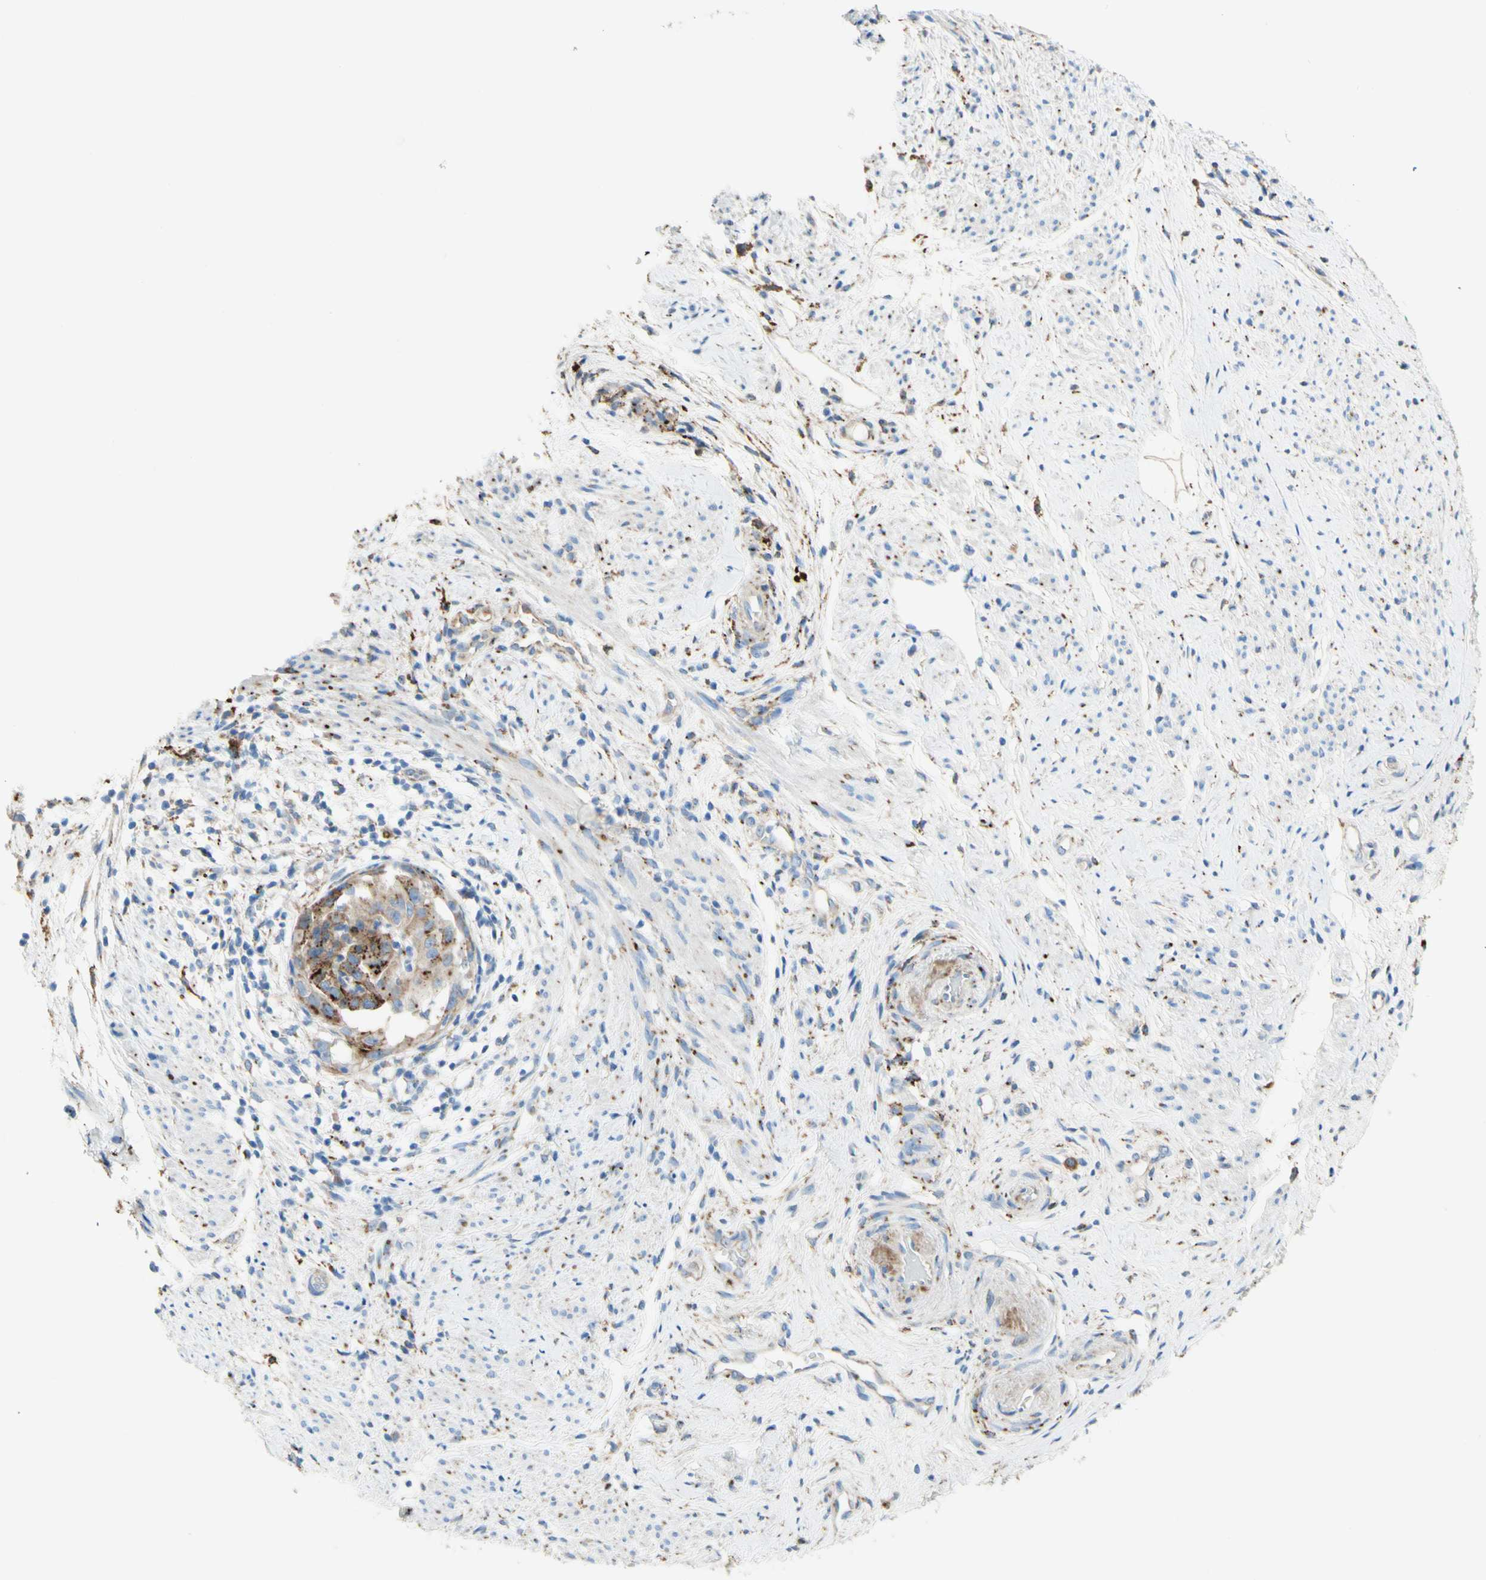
{"staining": {"intensity": "moderate", "quantity": ">75%", "location": "cytoplasmic/membranous"}, "tissue": "endometrial cancer", "cell_type": "Tumor cells", "image_type": "cancer", "snomed": [{"axis": "morphology", "description": "Adenocarcinoma, NOS"}, {"axis": "topography", "description": "Endometrium"}], "caption": "Immunohistochemistry (IHC) micrograph of human adenocarcinoma (endometrial) stained for a protein (brown), which shows medium levels of moderate cytoplasmic/membranous positivity in approximately >75% of tumor cells.", "gene": "URB2", "patient": {"sex": "female", "age": 85}}